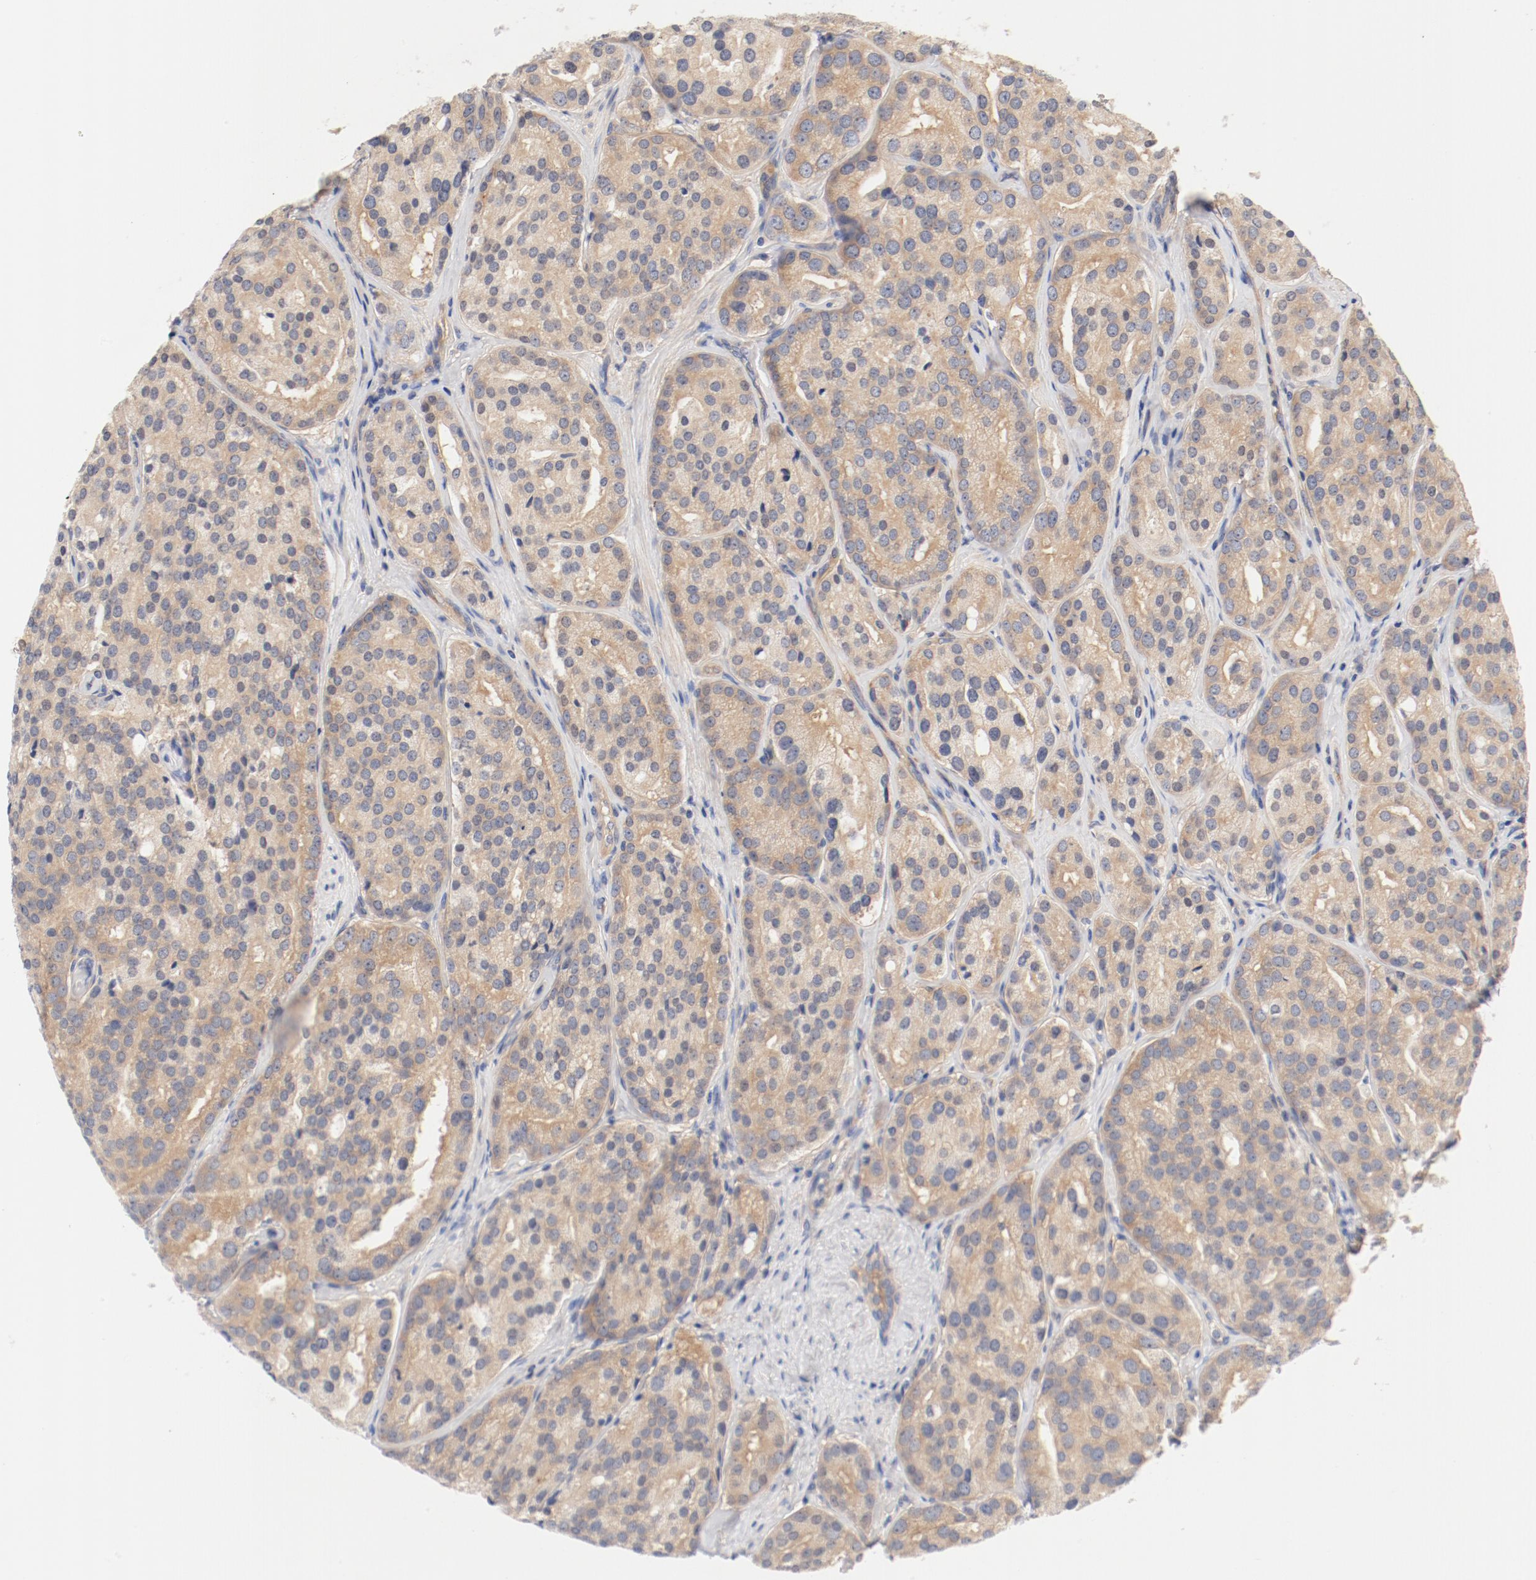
{"staining": {"intensity": "weak", "quantity": ">75%", "location": "cytoplasmic/membranous"}, "tissue": "prostate cancer", "cell_type": "Tumor cells", "image_type": "cancer", "snomed": [{"axis": "morphology", "description": "Adenocarcinoma, High grade"}, {"axis": "topography", "description": "Prostate"}], "caption": "Prostate cancer (adenocarcinoma (high-grade)) stained with DAB (3,3'-diaminobenzidine) immunohistochemistry reveals low levels of weak cytoplasmic/membranous expression in about >75% of tumor cells.", "gene": "DYNC1H1", "patient": {"sex": "male", "age": 64}}